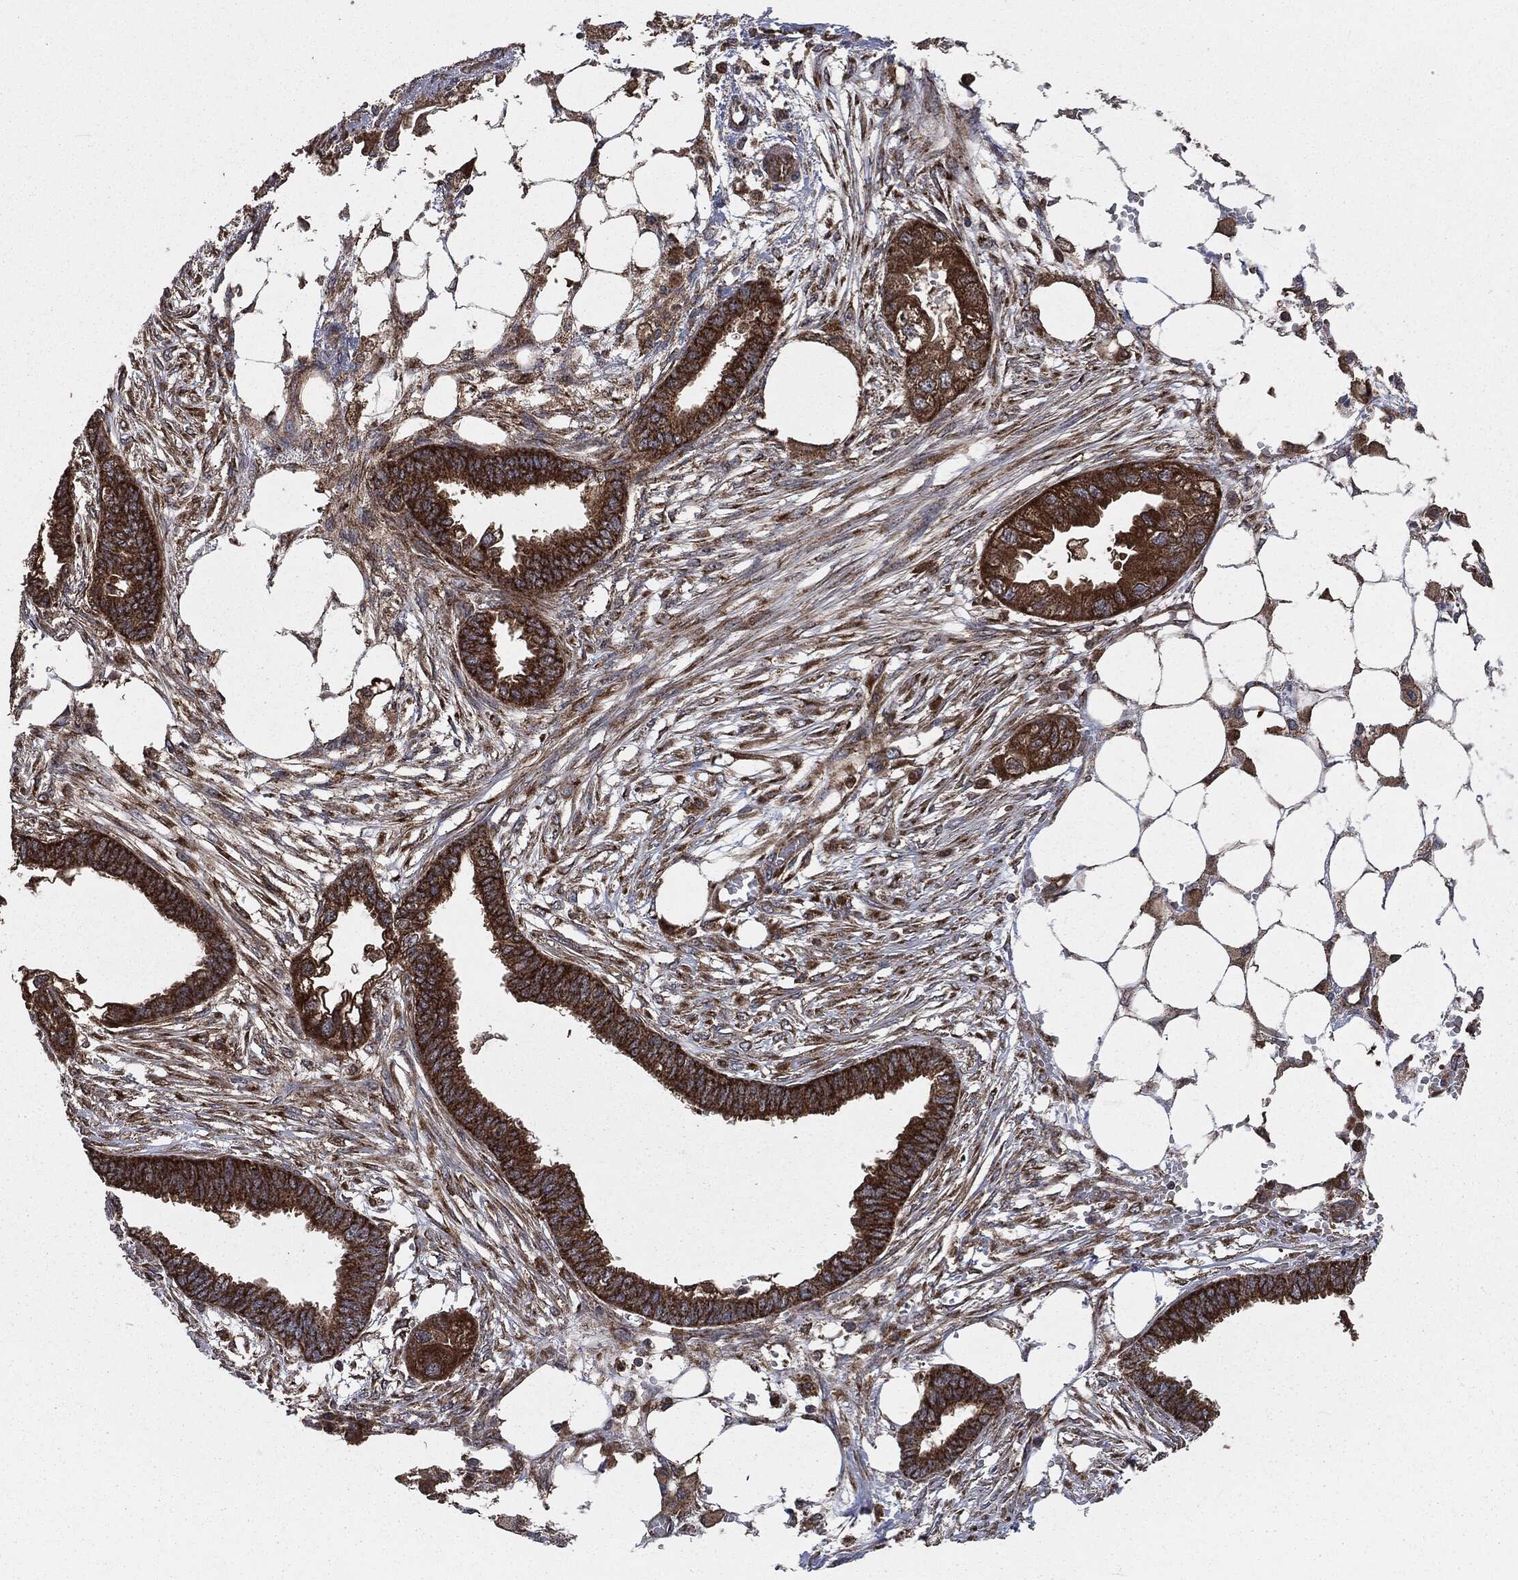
{"staining": {"intensity": "strong", "quantity": ">75%", "location": "cytoplasmic/membranous"}, "tissue": "endometrial cancer", "cell_type": "Tumor cells", "image_type": "cancer", "snomed": [{"axis": "morphology", "description": "Adenocarcinoma, NOS"}, {"axis": "morphology", "description": "Adenocarcinoma, metastatic, NOS"}, {"axis": "topography", "description": "Adipose tissue"}, {"axis": "topography", "description": "Endometrium"}], "caption": "An image showing strong cytoplasmic/membranous positivity in about >75% of tumor cells in endometrial cancer (metastatic adenocarcinoma), as visualized by brown immunohistochemical staining.", "gene": "MAPK6", "patient": {"sex": "female", "age": 67}}